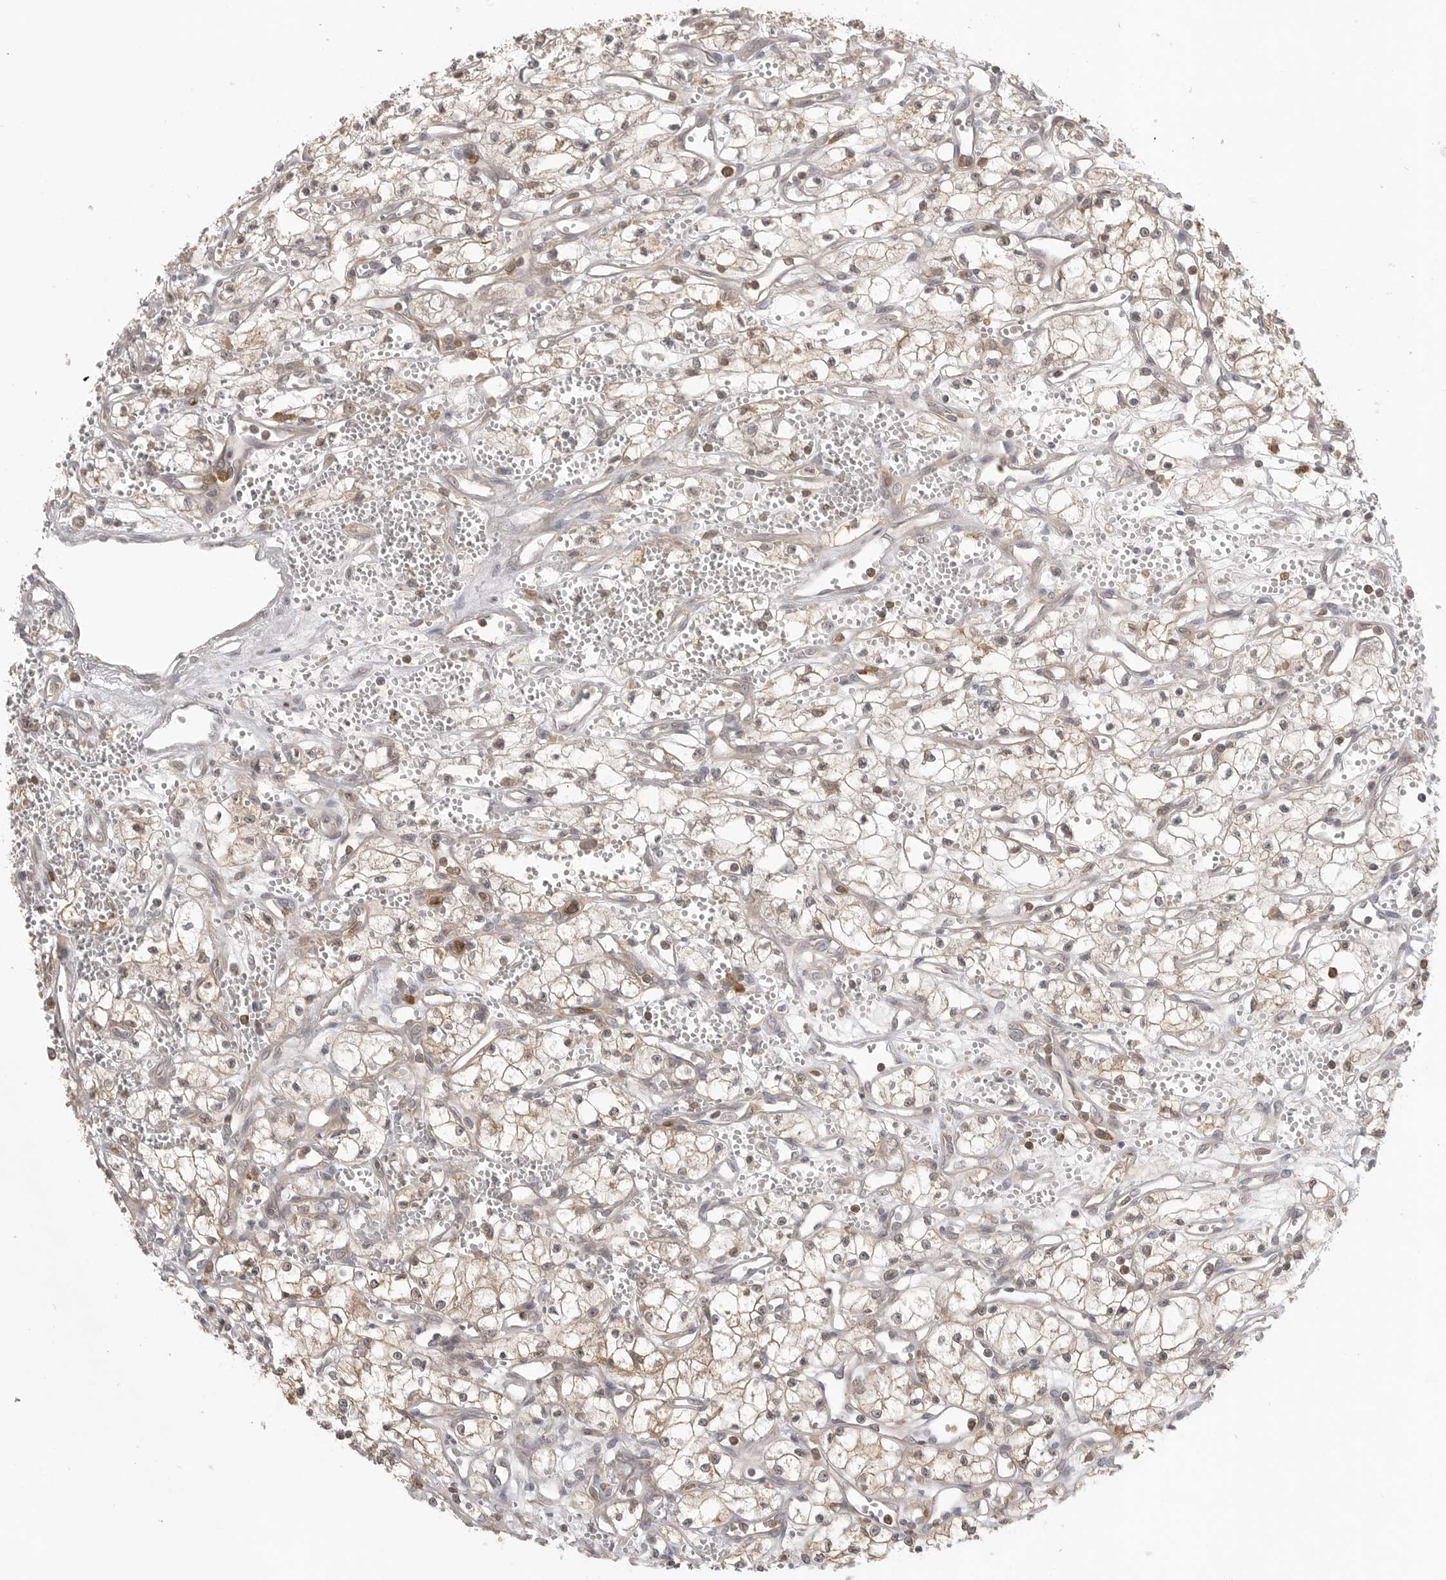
{"staining": {"intensity": "weak", "quantity": ">75%", "location": "cytoplasmic/membranous"}, "tissue": "renal cancer", "cell_type": "Tumor cells", "image_type": "cancer", "snomed": [{"axis": "morphology", "description": "Adenocarcinoma, NOS"}, {"axis": "topography", "description": "Kidney"}], "caption": "Human renal cancer stained with a brown dye exhibits weak cytoplasmic/membranous positive staining in approximately >75% of tumor cells.", "gene": "DBNL", "patient": {"sex": "male", "age": 59}}